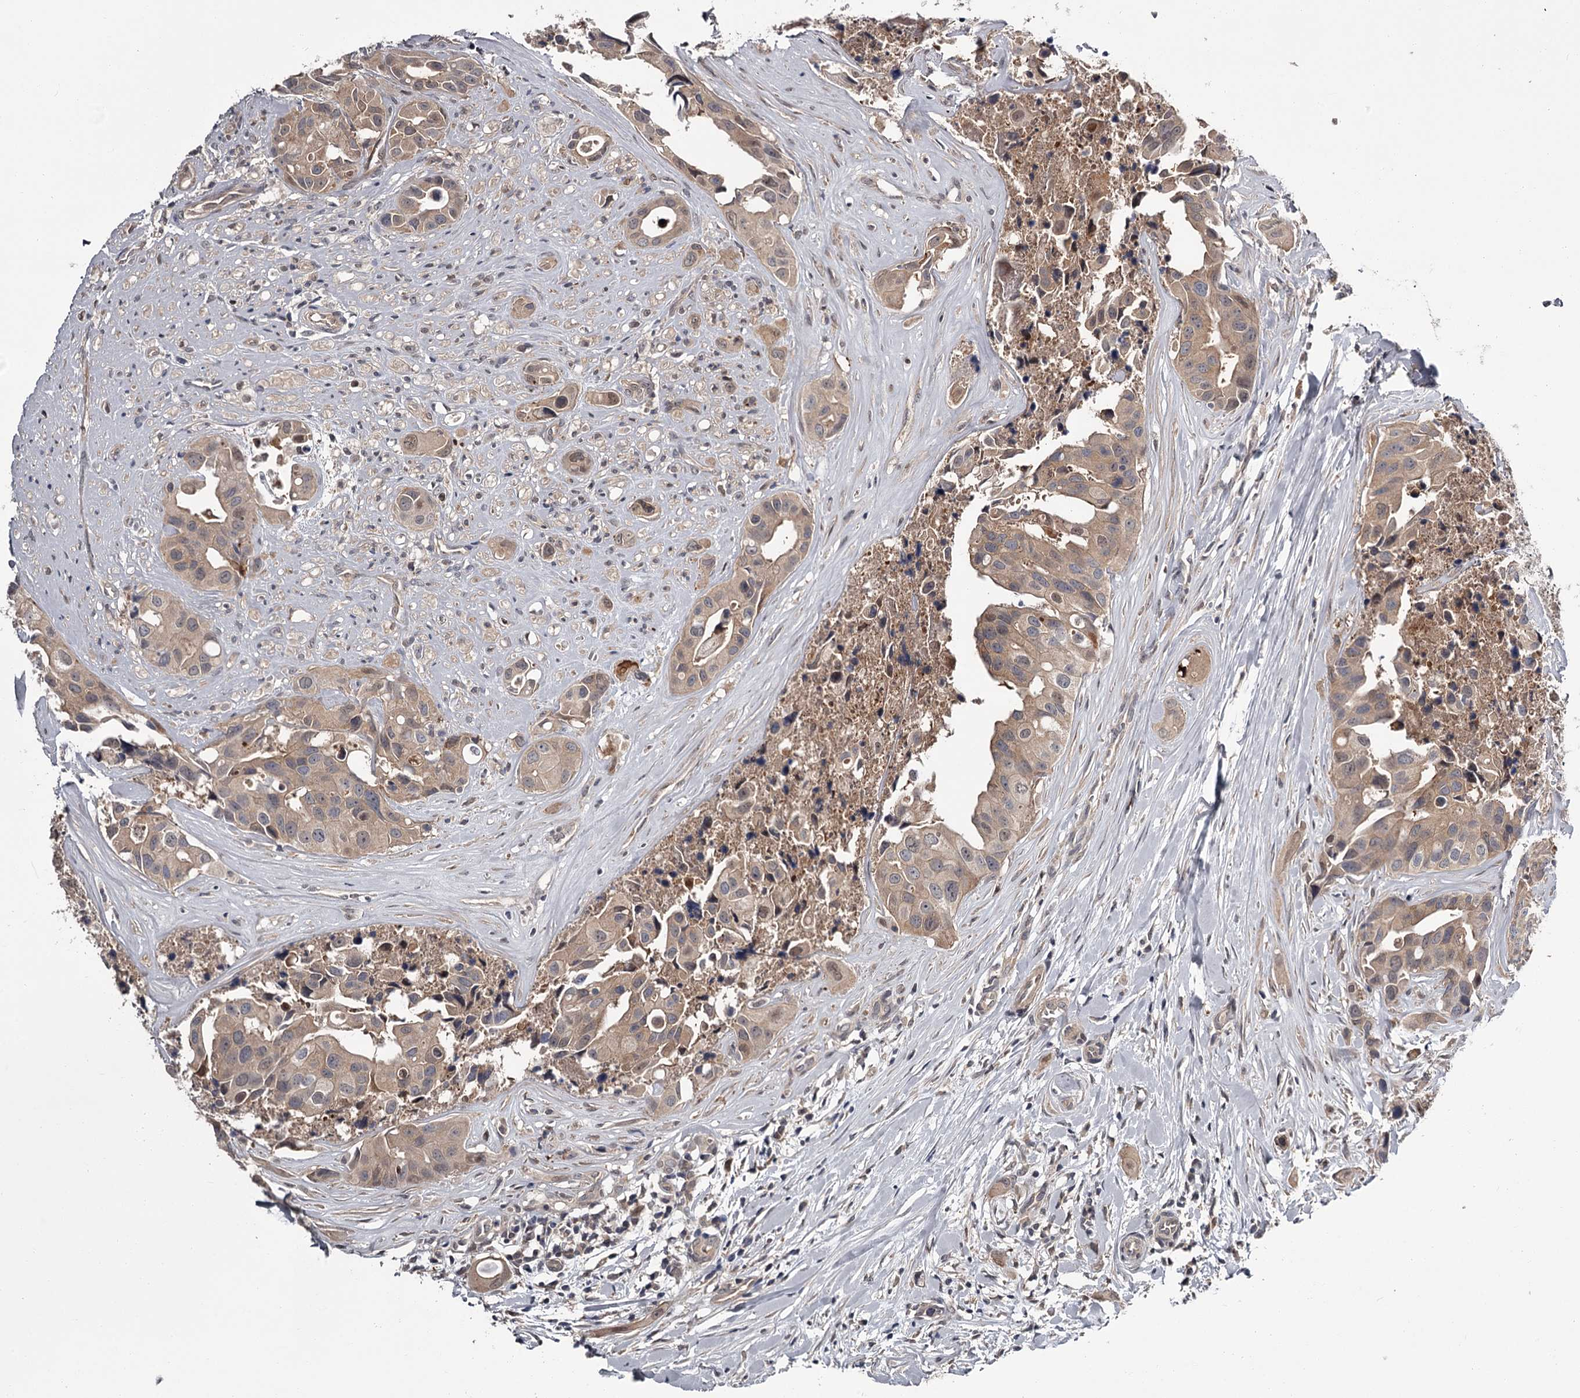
{"staining": {"intensity": "weak", "quantity": ">75%", "location": "cytoplasmic/membranous"}, "tissue": "head and neck cancer", "cell_type": "Tumor cells", "image_type": "cancer", "snomed": [{"axis": "morphology", "description": "Adenocarcinoma, NOS"}, {"axis": "morphology", "description": "Adenocarcinoma, metastatic, NOS"}, {"axis": "topography", "description": "Head-Neck"}], "caption": "Protein staining of head and neck adenocarcinoma tissue shows weak cytoplasmic/membranous staining in approximately >75% of tumor cells. (DAB IHC, brown staining for protein, blue staining for nuclei).", "gene": "DAO", "patient": {"sex": "male", "age": 75}}